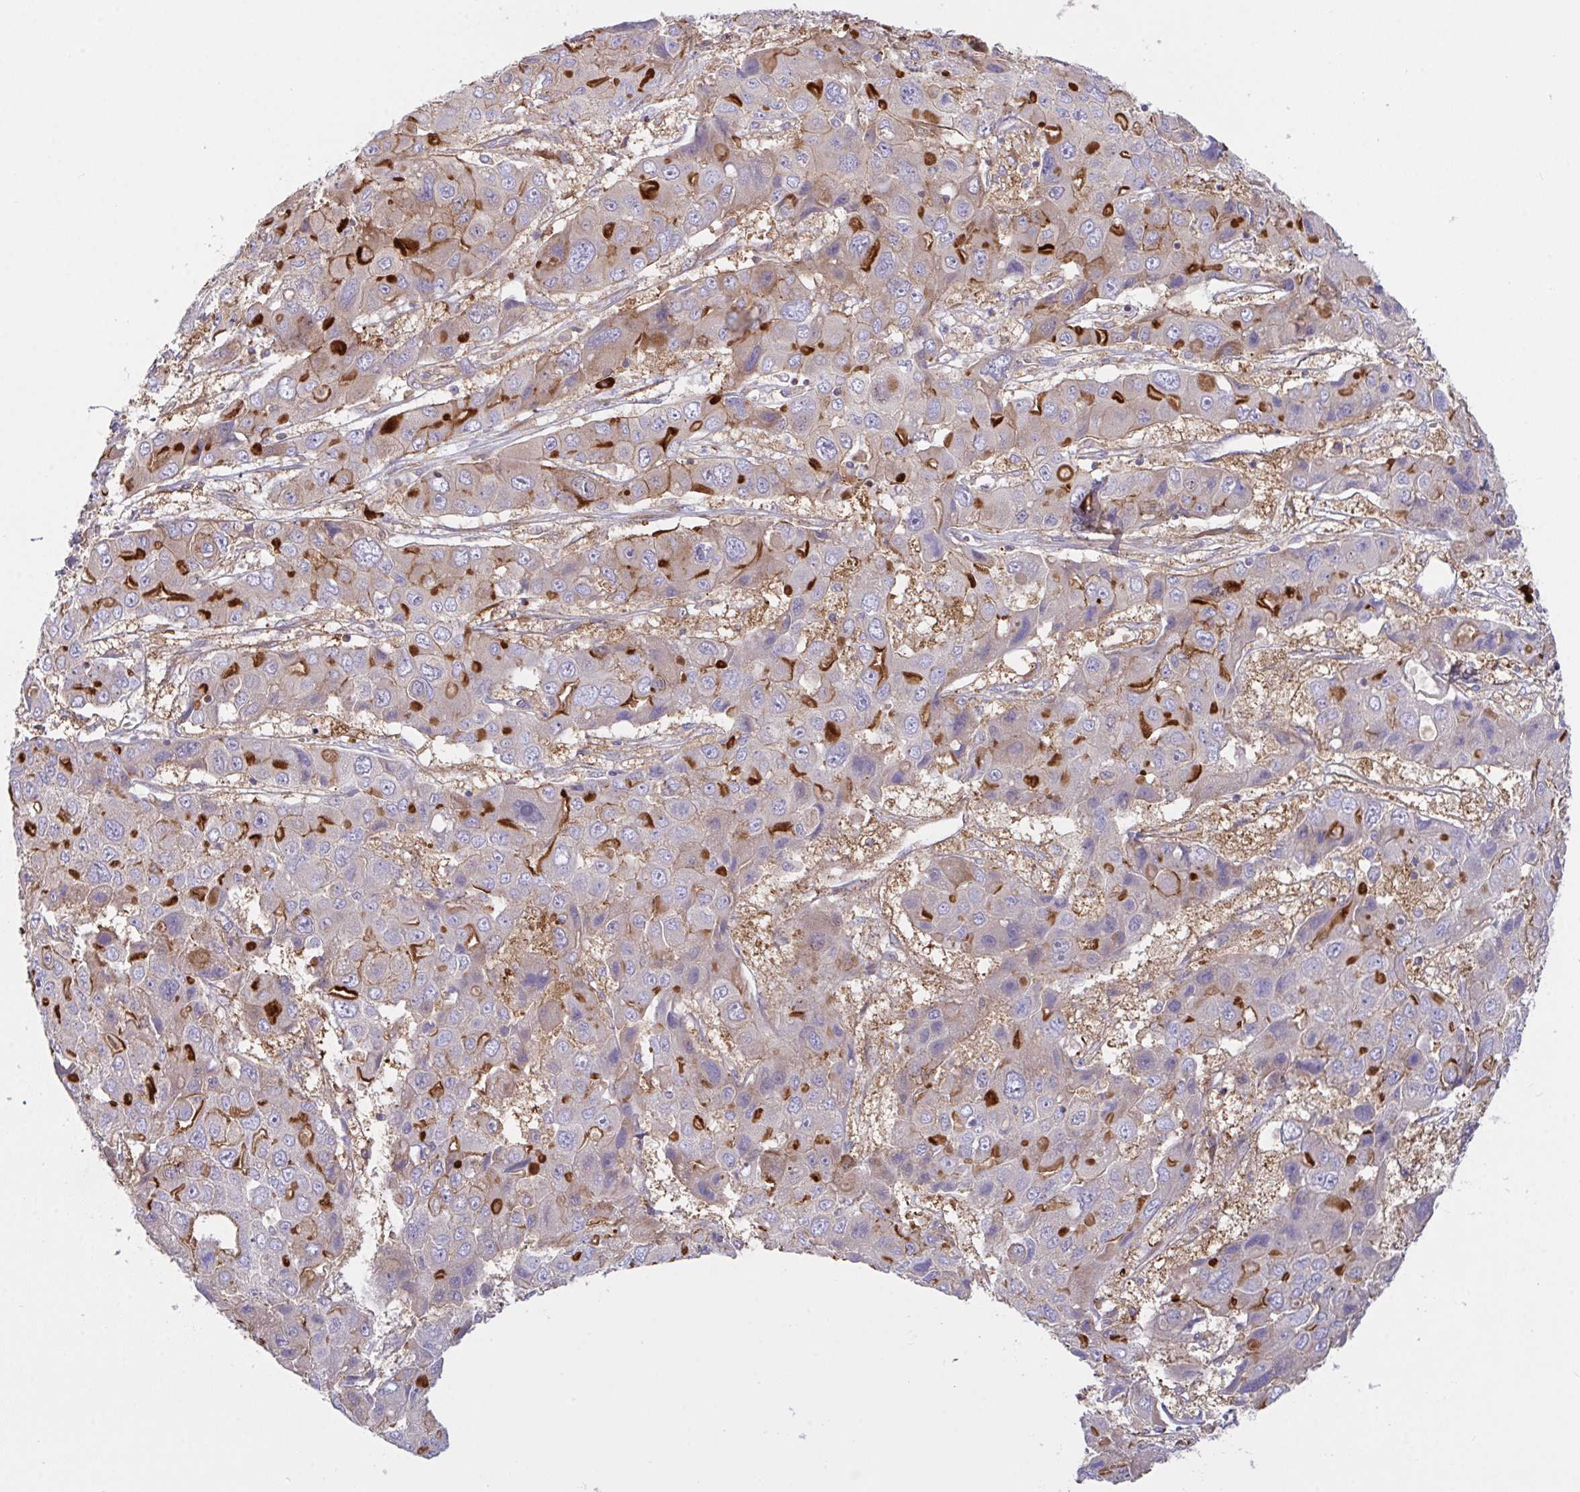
{"staining": {"intensity": "moderate", "quantity": "<25%", "location": "cytoplasmic/membranous"}, "tissue": "liver cancer", "cell_type": "Tumor cells", "image_type": "cancer", "snomed": [{"axis": "morphology", "description": "Cholangiocarcinoma"}, {"axis": "topography", "description": "Liver"}], "caption": "A brown stain labels moderate cytoplasmic/membranous staining of a protein in human cholangiocarcinoma (liver) tumor cells.", "gene": "YARS2", "patient": {"sex": "male", "age": 67}}